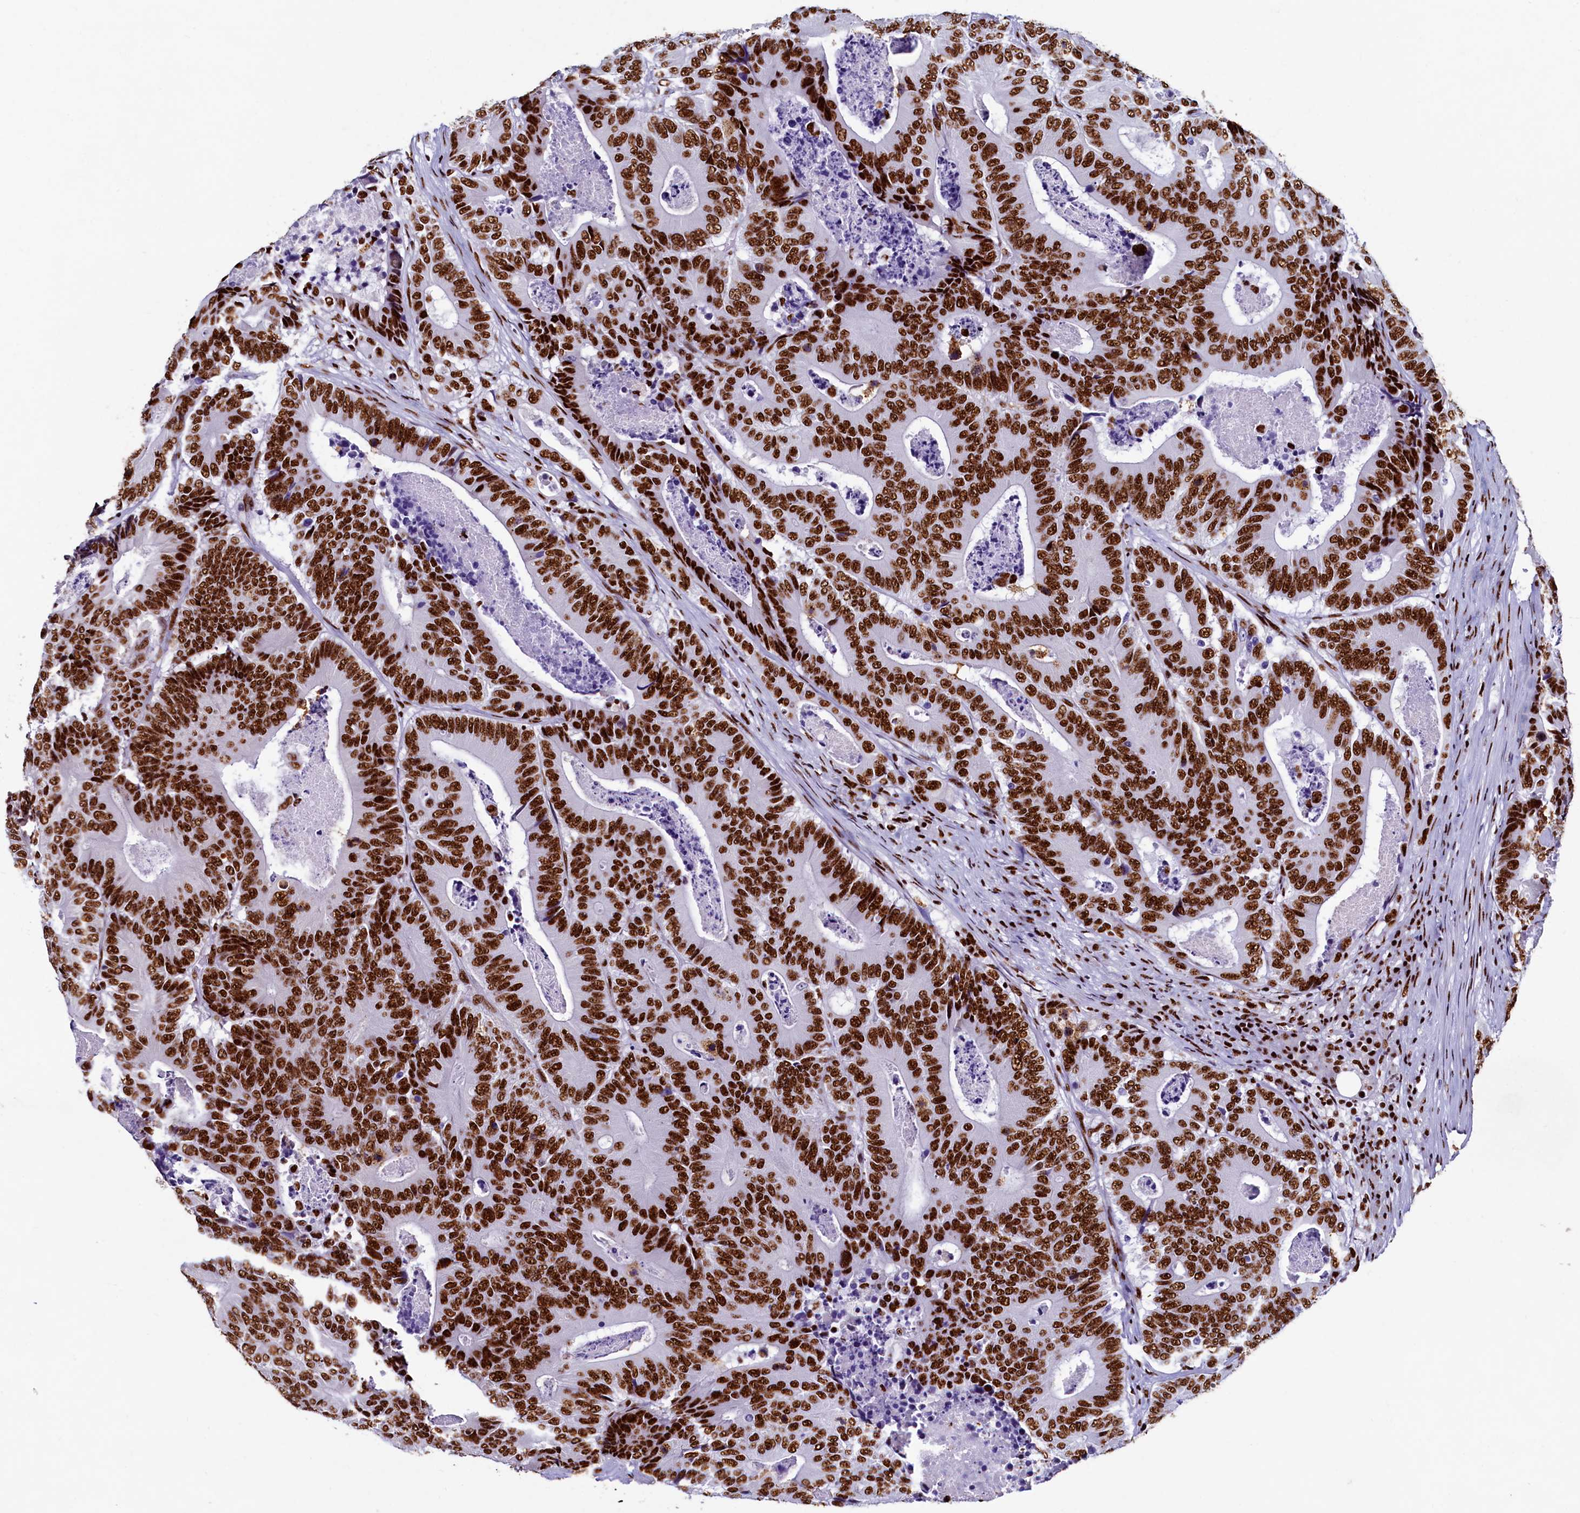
{"staining": {"intensity": "strong", "quantity": ">75%", "location": "nuclear"}, "tissue": "colorectal cancer", "cell_type": "Tumor cells", "image_type": "cancer", "snomed": [{"axis": "morphology", "description": "Adenocarcinoma, NOS"}, {"axis": "topography", "description": "Colon"}], "caption": "Strong nuclear positivity is identified in about >75% of tumor cells in adenocarcinoma (colorectal).", "gene": "SRRM2", "patient": {"sex": "male", "age": 83}}